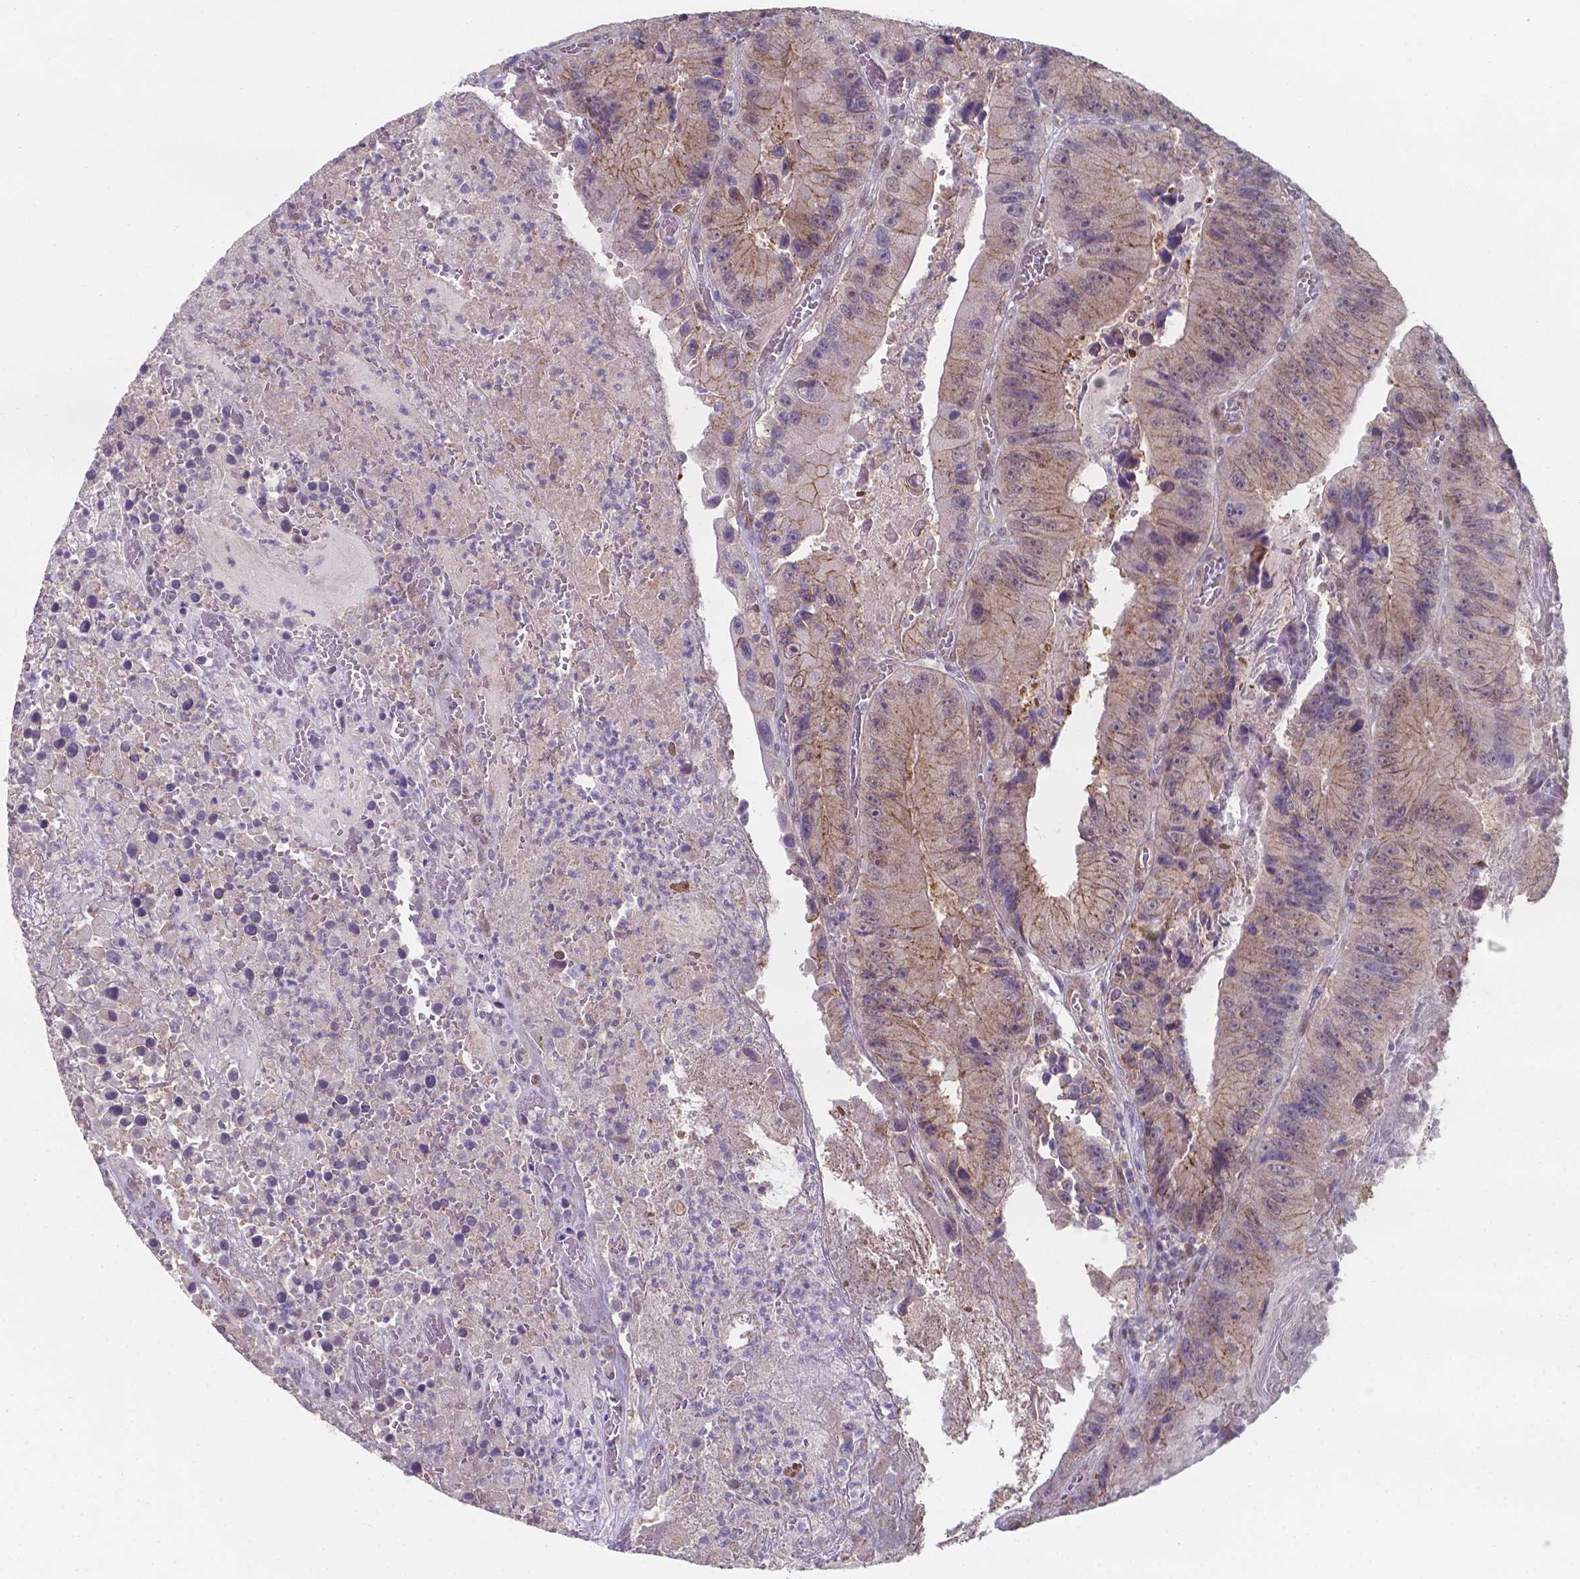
{"staining": {"intensity": "moderate", "quantity": "<25%", "location": "cytoplasmic/membranous"}, "tissue": "colorectal cancer", "cell_type": "Tumor cells", "image_type": "cancer", "snomed": [{"axis": "morphology", "description": "Adenocarcinoma, NOS"}, {"axis": "topography", "description": "Colon"}], "caption": "DAB (3,3'-diaminobenzidine) immunohistochemical staining of colorectal adenocarcinoma shows moderate cytoplasmic/membranous protein expression in about <25% of tumor cells.", "gene": "UBE2E2", "patient": {"sex": "female", "age": 86}}